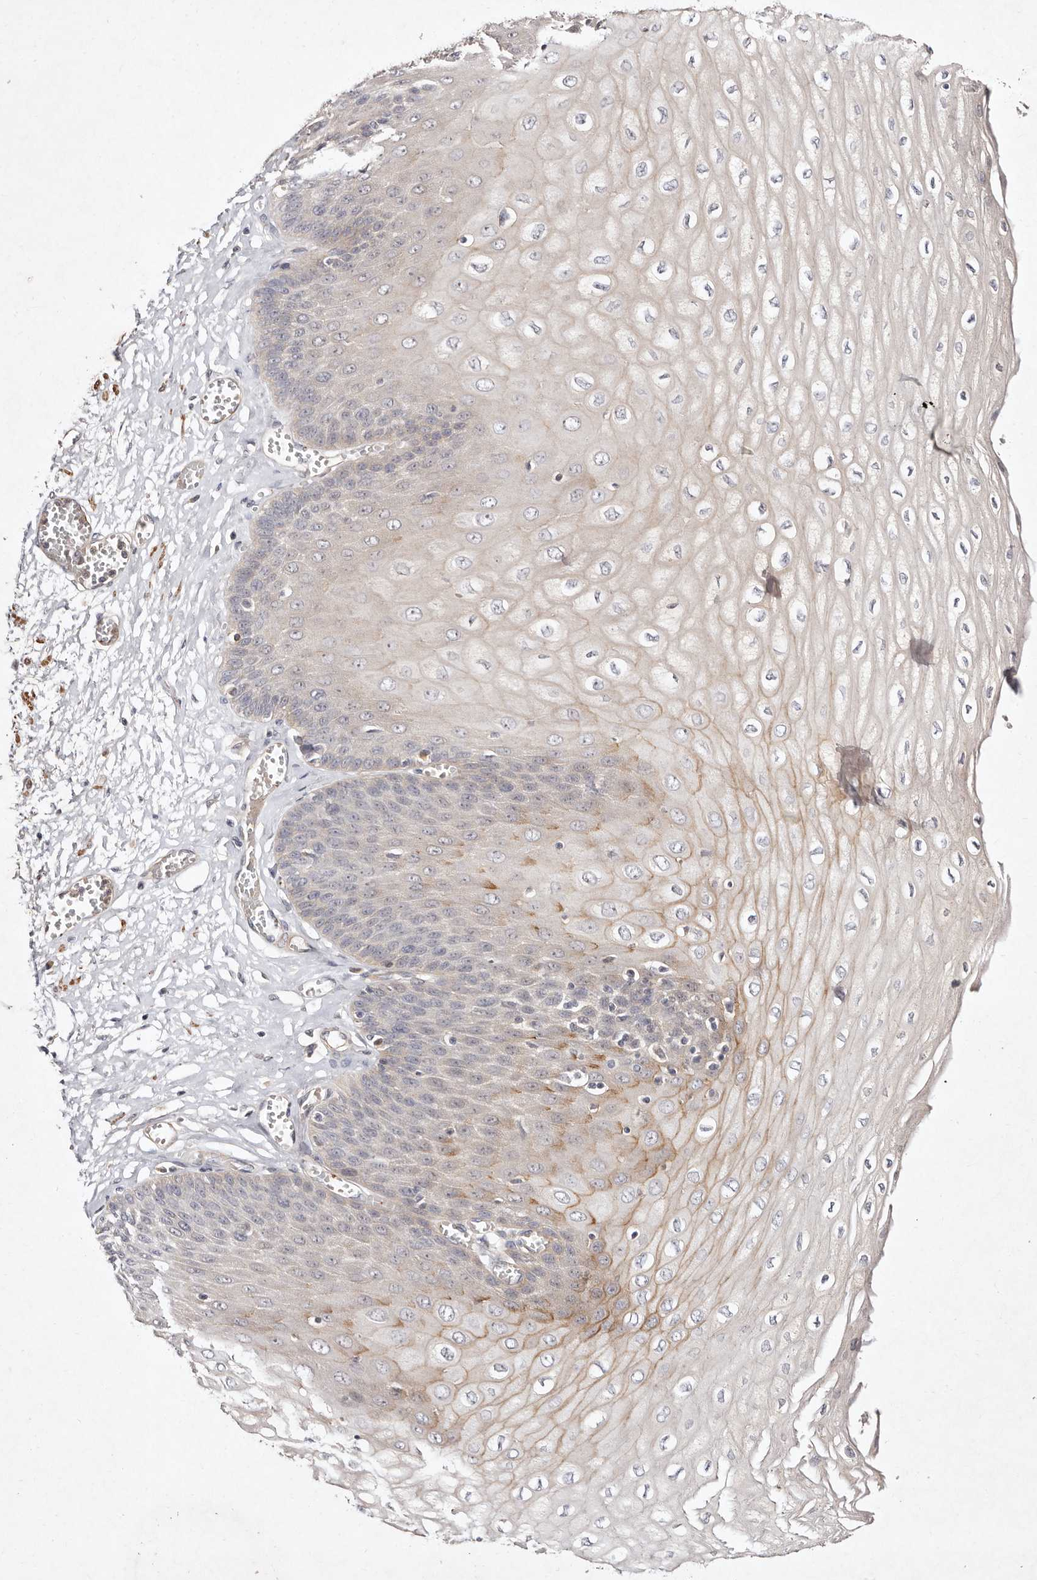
{"staining": {"intensity": "weak", "quantity": "25%-75%", "location": "cytoplasmic/membranous"}, "tissue": "esophagus", "cell_type": "Squamous epithelial cells", "image_type": "normal", "snomed": [{"axis": "morphology", "description": "Normal tissue, NOS"}, {"axis": "topography", "description": "Esophagus"}], "caption": "The micrograph shows immunohistochemical staining of unremarkable esophagus. There is weak cytoplasmic/membranous positivity is seen in approximately 25%-75% of squamous epithelial cells.", "gene": "MTMR11", "patient": {"sex": "male", "age": 60}}